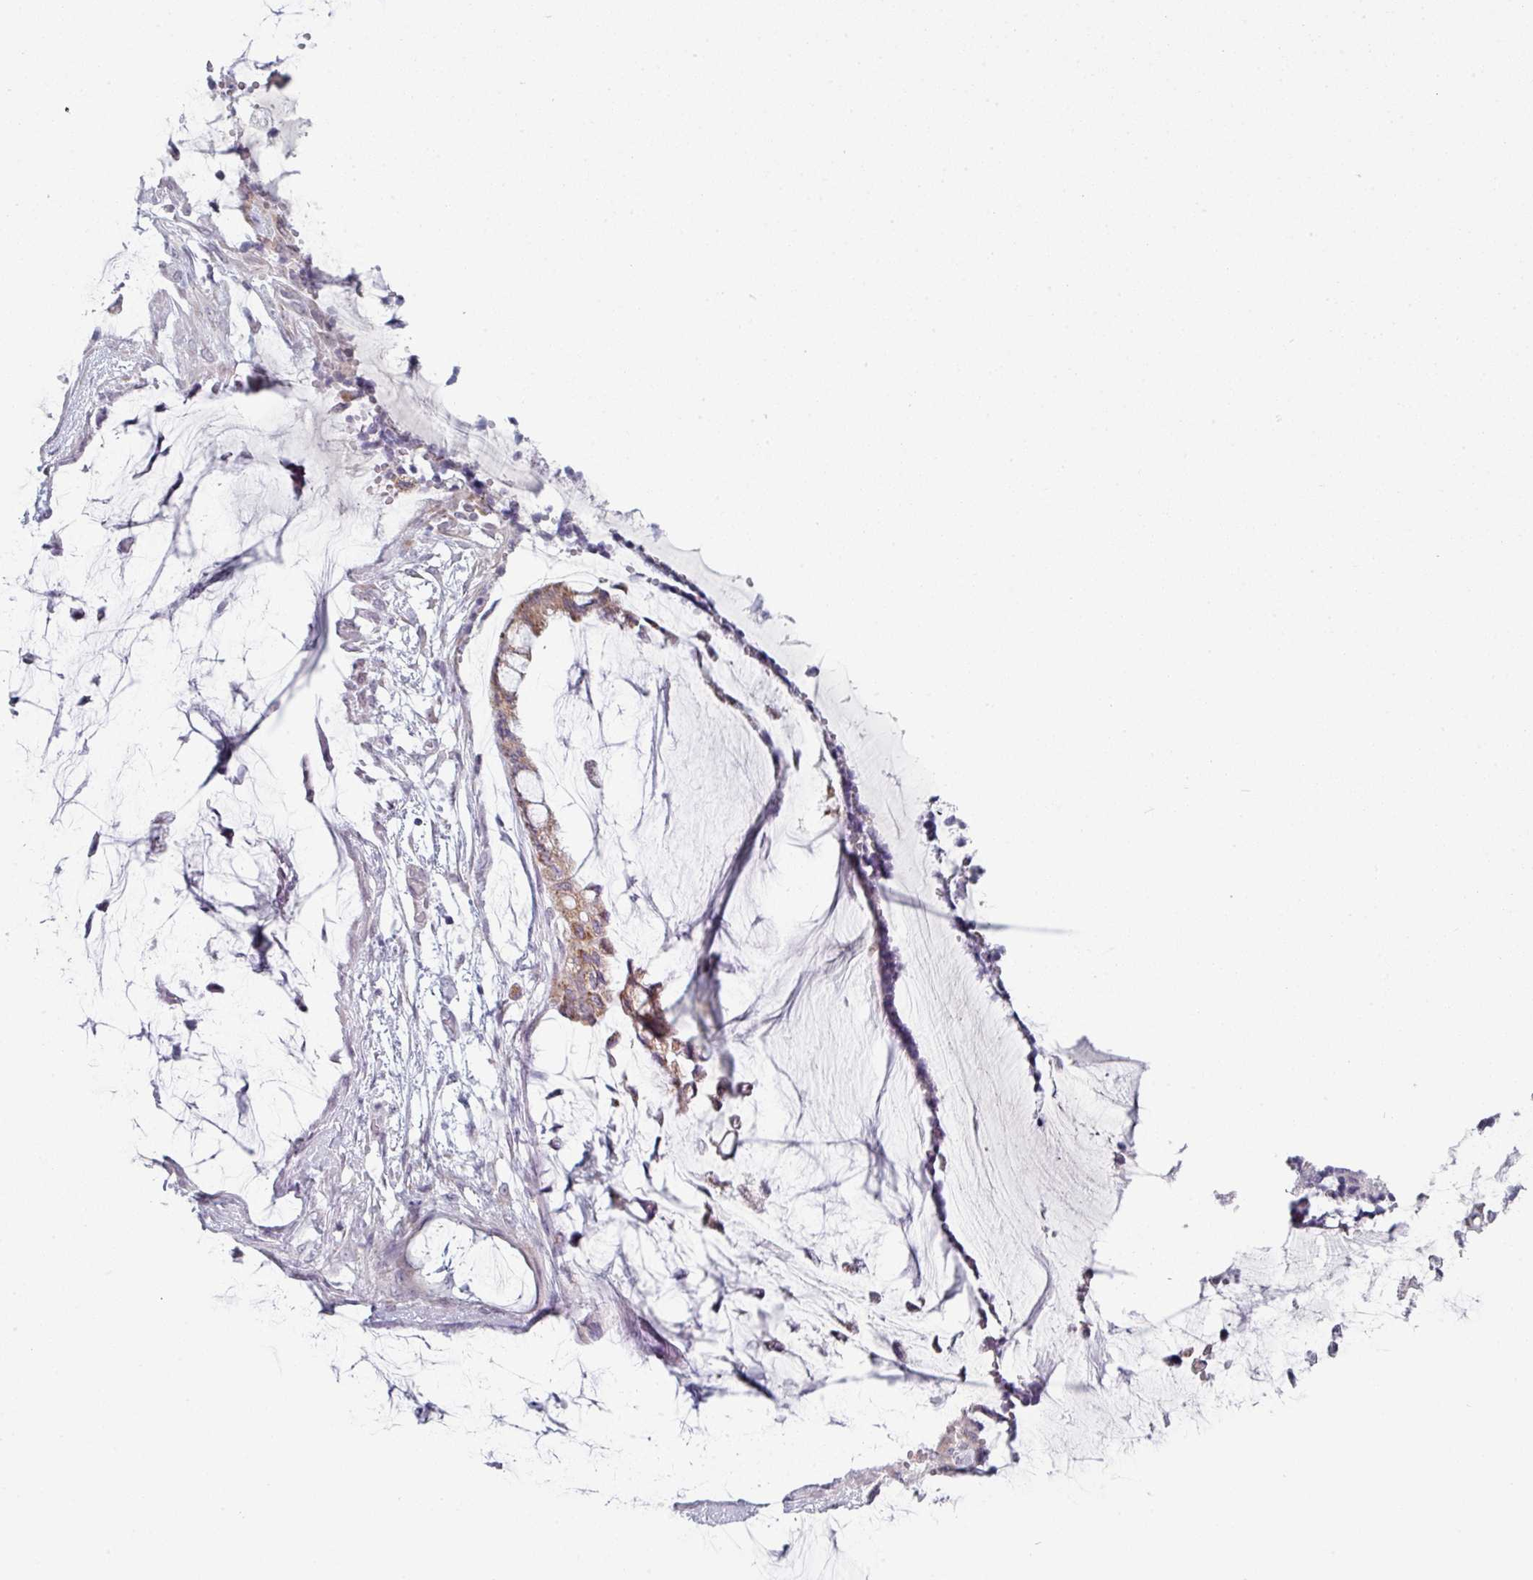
{"staining": {"intensity": "moderate", "quantity": ">75%", "location": "cytoplasmic/membranous"}, "tissue": "ovarian cancer", "cell_type": "Tumor cells", "image_type": "cancer", "snomed": [{"axis": "morphology", "description": "Cystadenocarcinoma, mucinous, NOS"}, {"axis": "topography", "description": "Ovary"}], "caption": "Human ovarian mucinous cystadenocarcinoma stained with a protein marker displays moderate staining in tumor cells.", "gene": "ZNF615", "patient": {"sex": "female", "age": 39}}